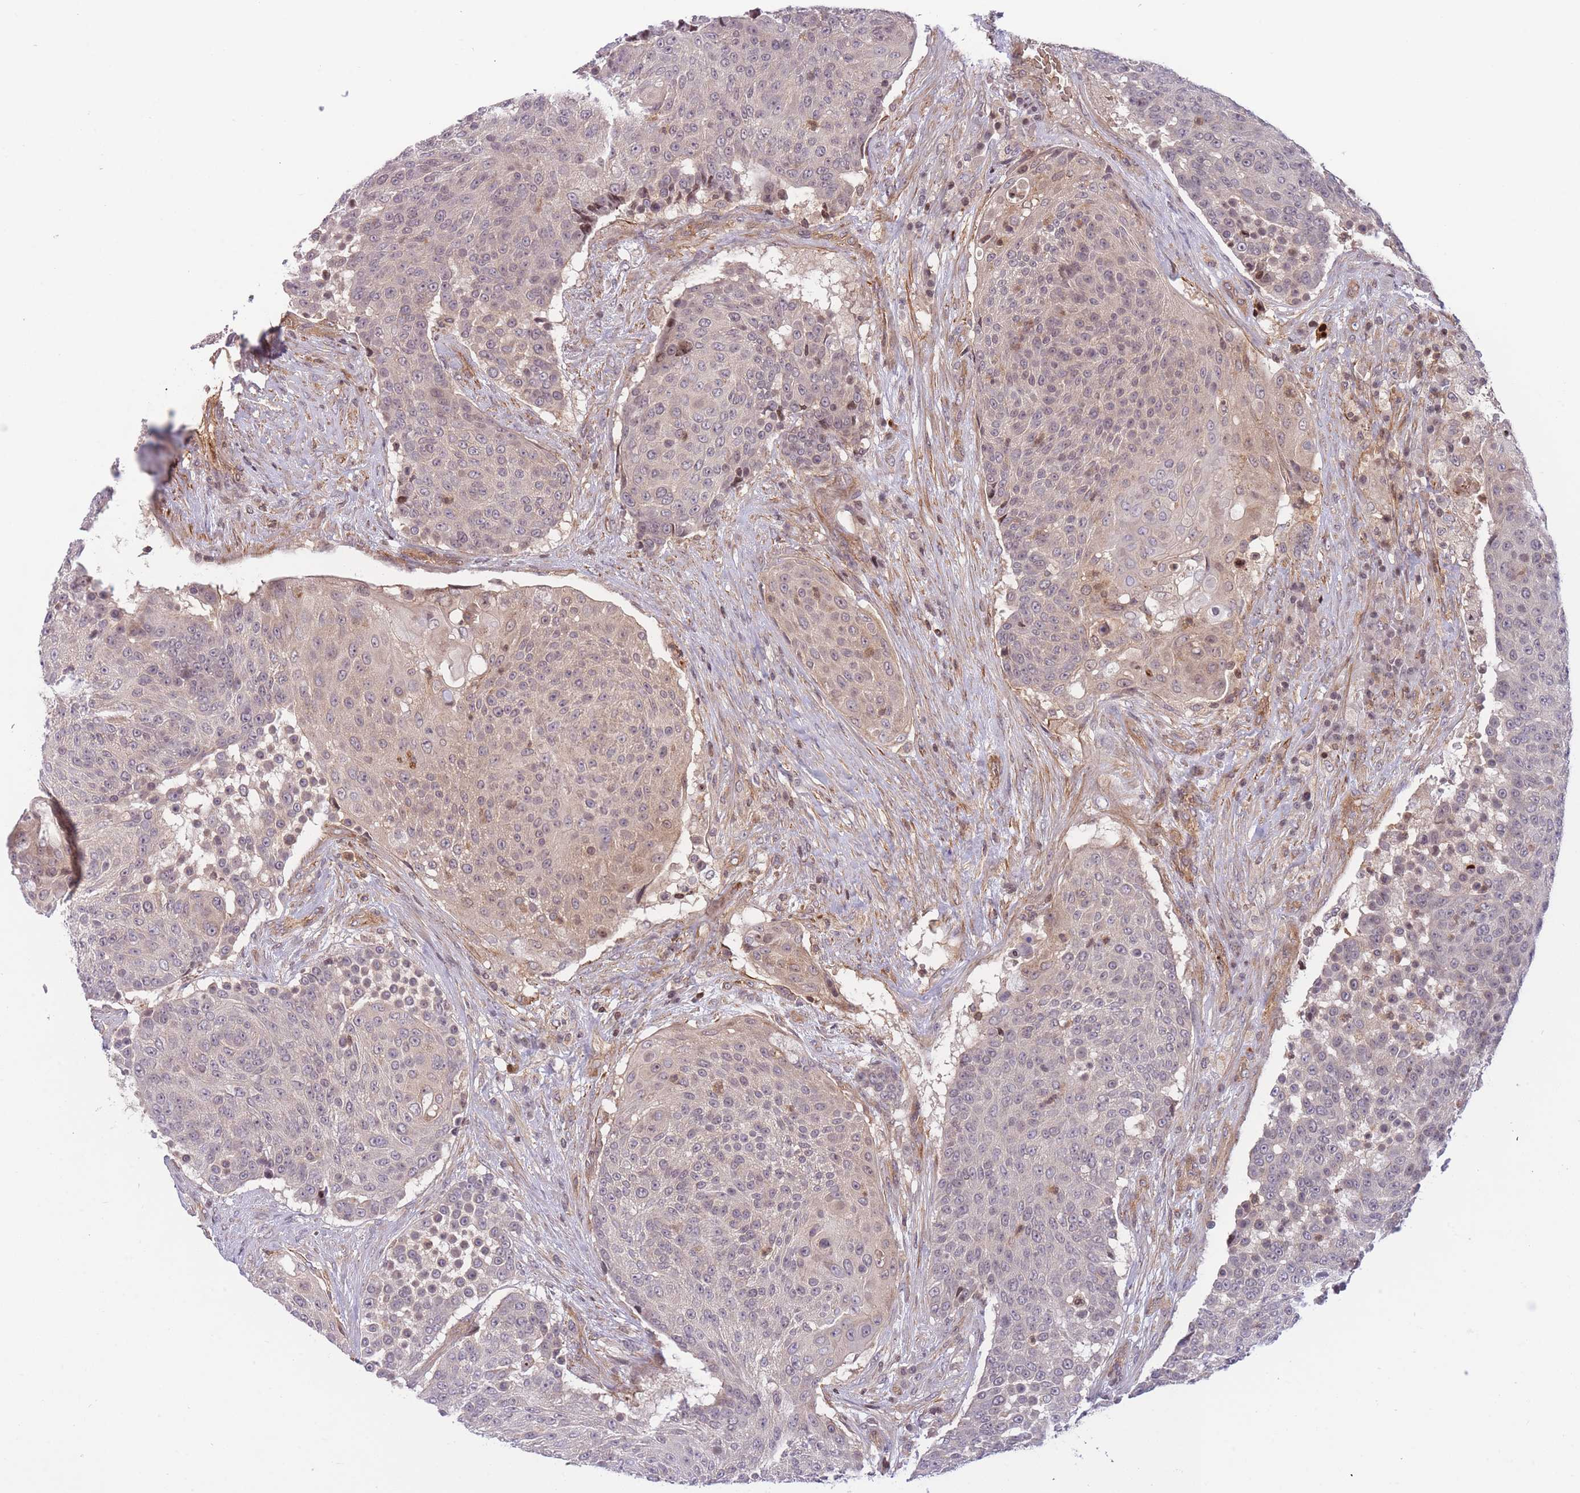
{"staining": {"intensity": "negative", "quantity": "none", "location": "none"}, "tissue": "urothelial cancer", "cell_type": "Tumor cells", "image_type": "cancer", "snomed": [{"axis": "morphology", "description": "Urothelial carcinoma, High grade"}, {"axis": "topography", "description": "Urinary bladder"}], "caption": "High power microscopy micrograph of an IHC micrograph of urothelial cancer, revealing no significant expression in tumor cells.", "gene": "SLC35F5", "patient": {"sex": "female", "age": 63}}